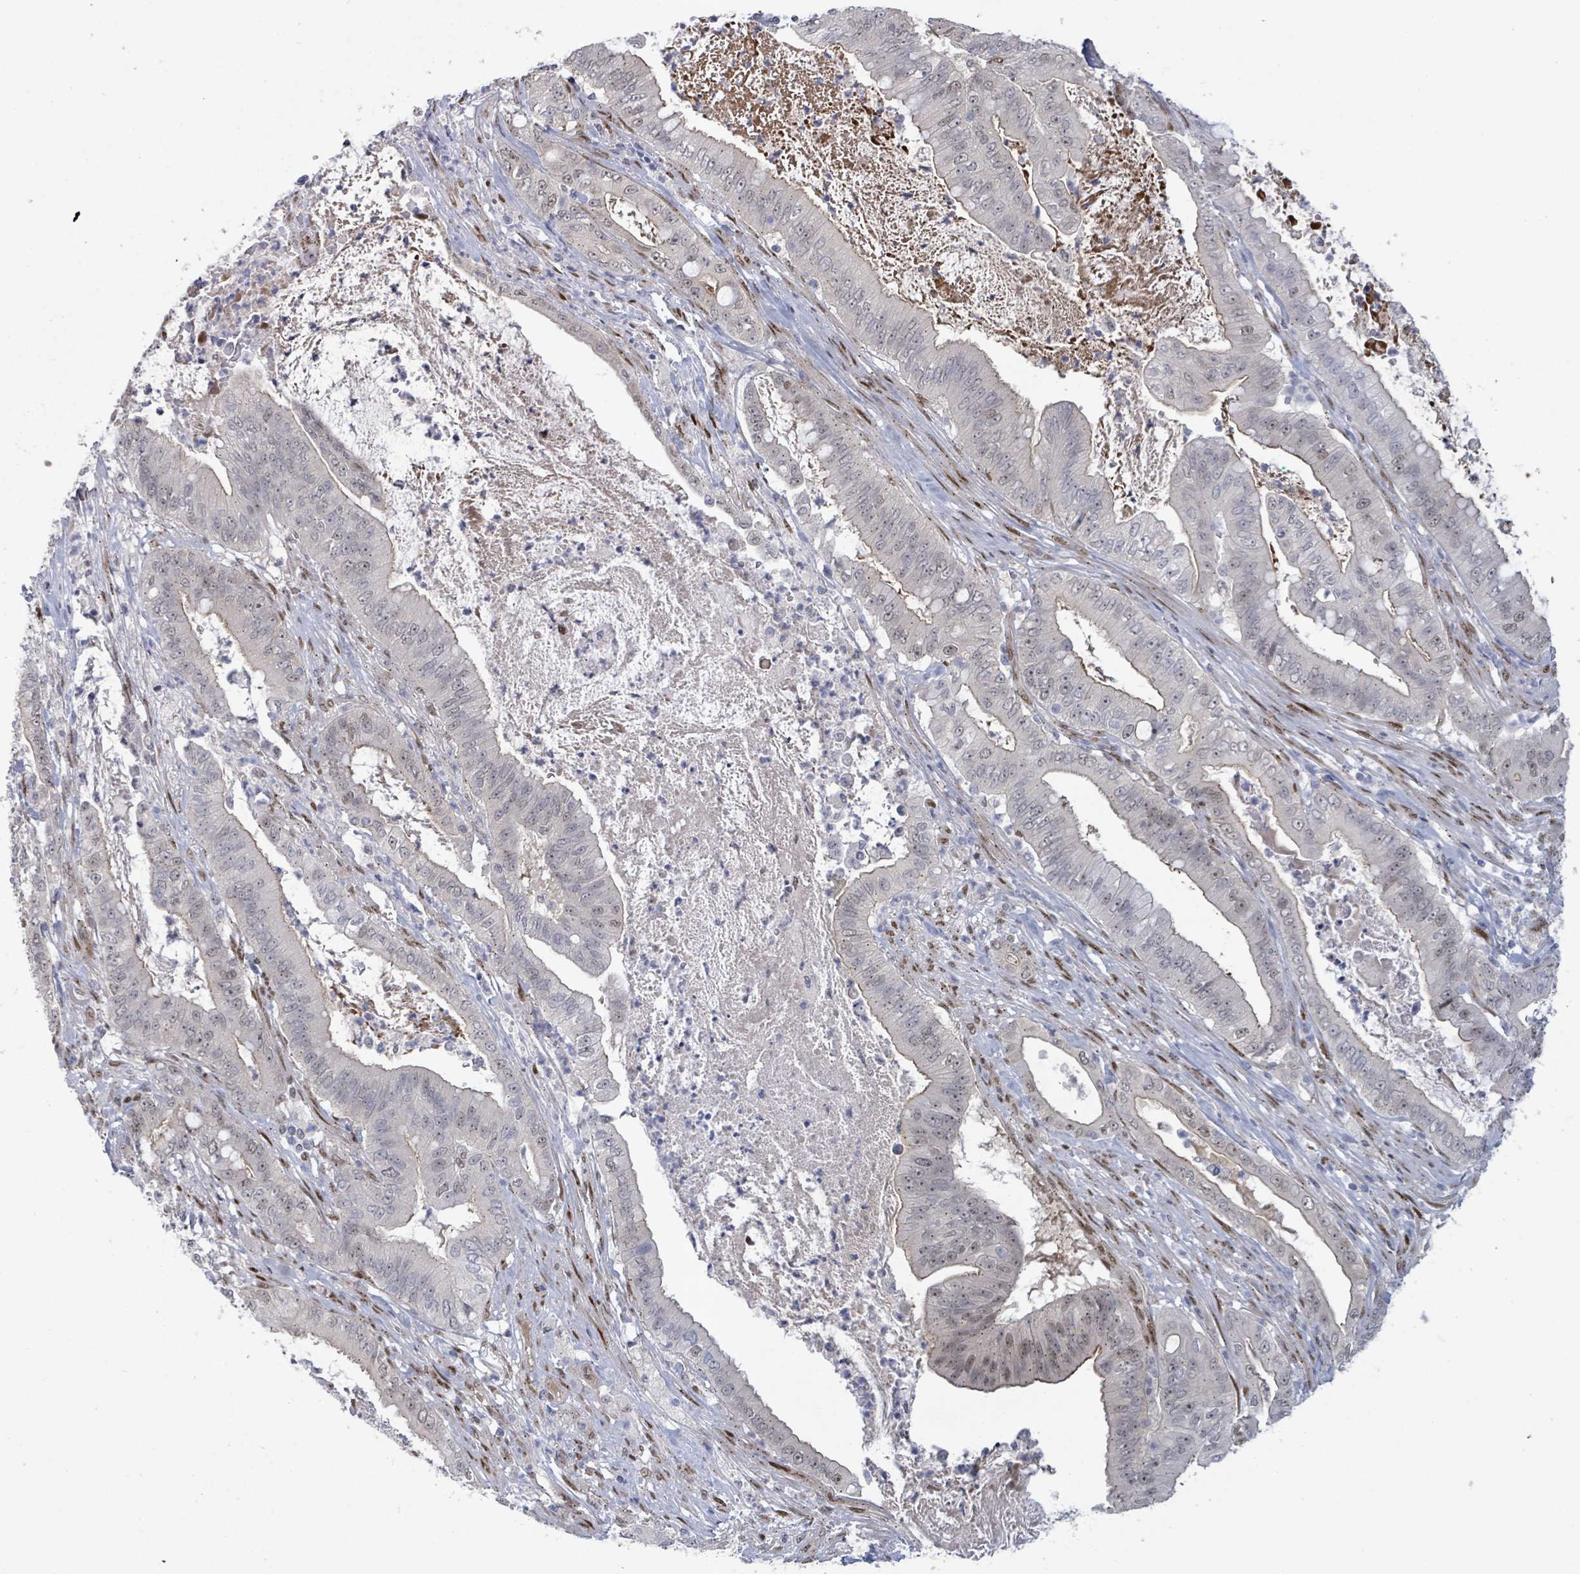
{"staining": {"intensity": "weak", "quantity": "<25%", "location": "nuclear"}, "tissue": "pancreatic cancer", "cell_type": "Tumor cells", "image_type": "cancer", "snomed": [{"axis": "morphology", "description": "Adenocarcinoma, NOS"}, {"axis": "topography", "description": "Pancreas"}], "caption": "Immunohistochemistry histopathology image of neoplastic tissue: human pancreatic adenocarcinoma stained with DAB reveals no significant protein staining in tumor cells.", "gene": "TUSC1", "patient": {"sex": "male", "age": 71}}